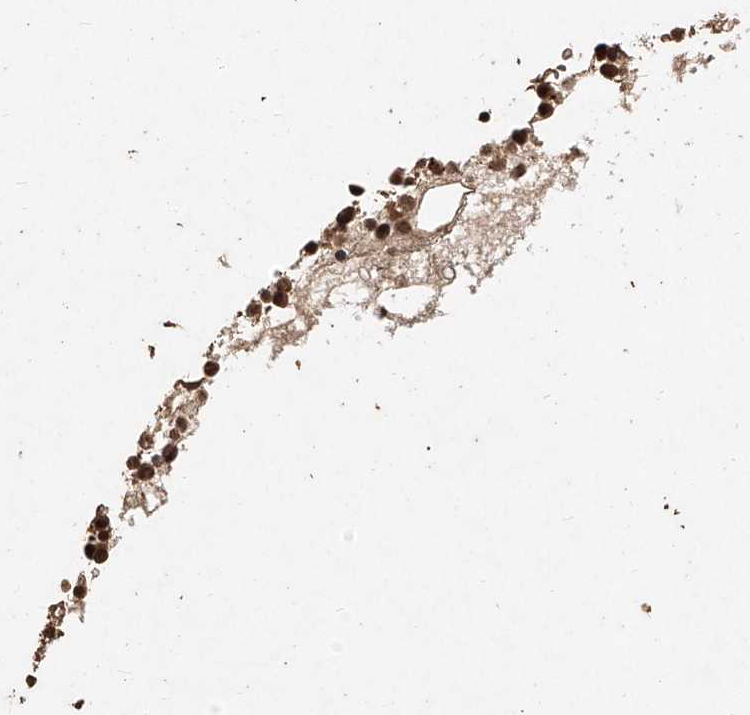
{"staining": {"intensity": "strong", "quantity": ">75%", "location": "cytoplasmic/membranous,nuclear"}, "tissue": "bone marrow", "cell_type": "Hematopoietic cells", "image_type": "normal", "snomed": [{"axis": "morphology", "description": "Normal tissue, NOS"}, {"axis": "topography", "description": "Bone marrow"}], "caption": "IHC image of unremarkable human bone marrow stained for a protein (brown), which displays high levels of strong cytoplasmic/membranous,nuclear expression in approximately >75% of hematopoietic cells.", "gene": "UBE2K", "patient": {"sex": "female", "age": 78}}